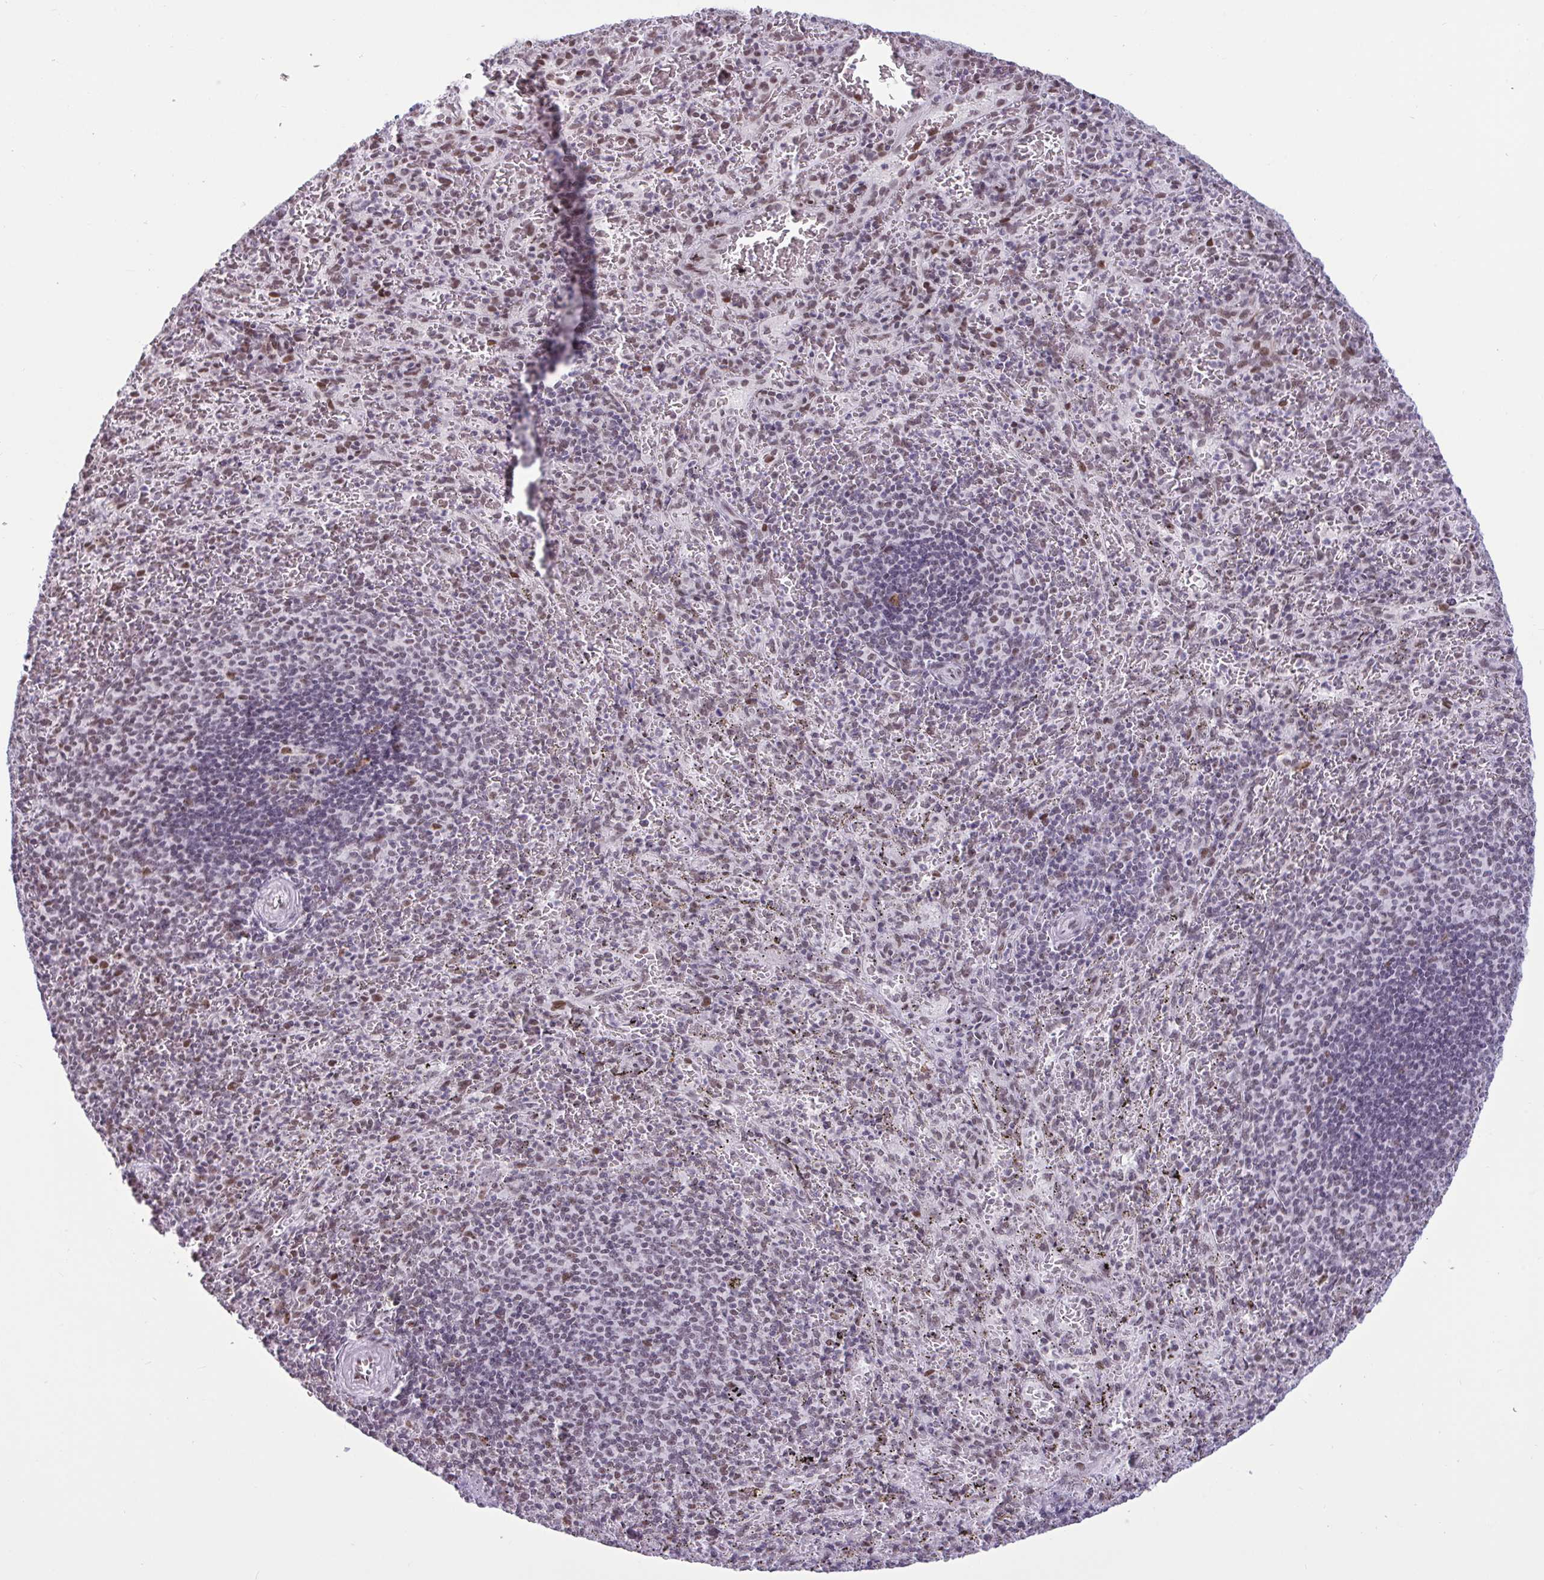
{"staining": {"intensity": "moderate", "quantity": "25%-75%", "location": "nuclear"}, "tissue": "spleen", "cell_type": "Cells in red pulp", "image_type": "normal", "snomed": [{"axis": "morphology", "description": "Normal tissue, NOS"}, {"axis": "topography", "description": "Spleen"}], "caption": "High-power microscopy captured an IHC micrograph of normal spleen, revealing moderate nuclear staining in about 25%-75% of cells in red pulp. Using DAB (3,3'-diaminobenzidine) (brown) and hematoxylin (blue) stains, captured at high magnification using brightfield microscopy.", "gene": "CBFA2T2", "patient": {"sex": "male", "age": 57}}